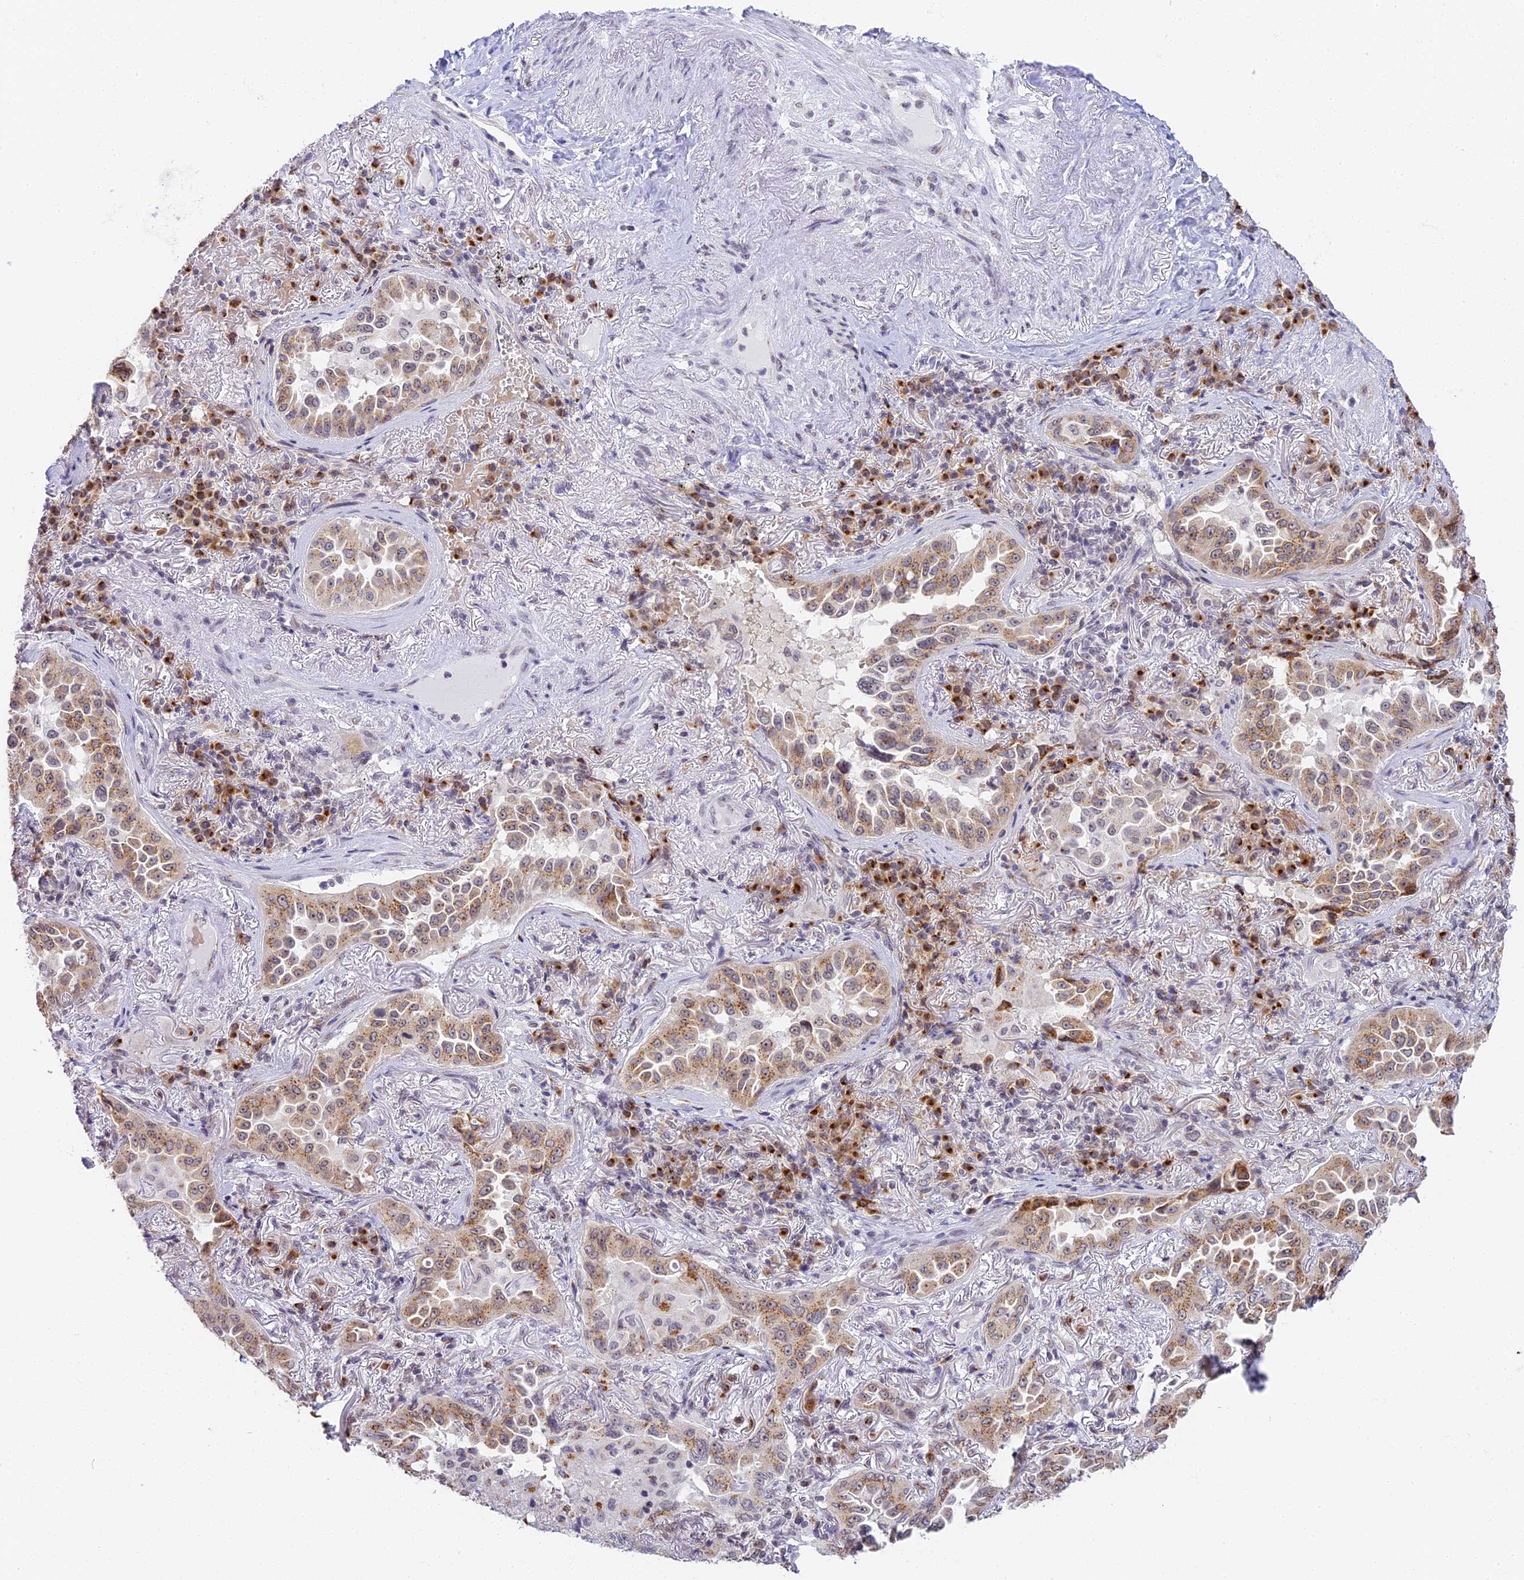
{"staining": {"intensity": "moderate", "quantity": ">75%", "location": "cytoplasmic/membranous"}, "tissue": "lung cancer", "cell_type": "Tumor cells", "image_type": "cancer", "snomed": [{"axis": "morphology", "description": "Adenocarcinoma, NOS"}, {"axis": "topography", "description": "Lung"}], "caption": "This histopathology image demonstrates lung cancer (adenocarcinoma) stained with immunohistochemistry to label a protein in brown. The cytoplasmic/membranous of tumor cells show moderate positivity for the protein. Nuclei are counter-stained blue.", "gene": "HEATR5B", "patient": {"sex": "female", "age": 69}}